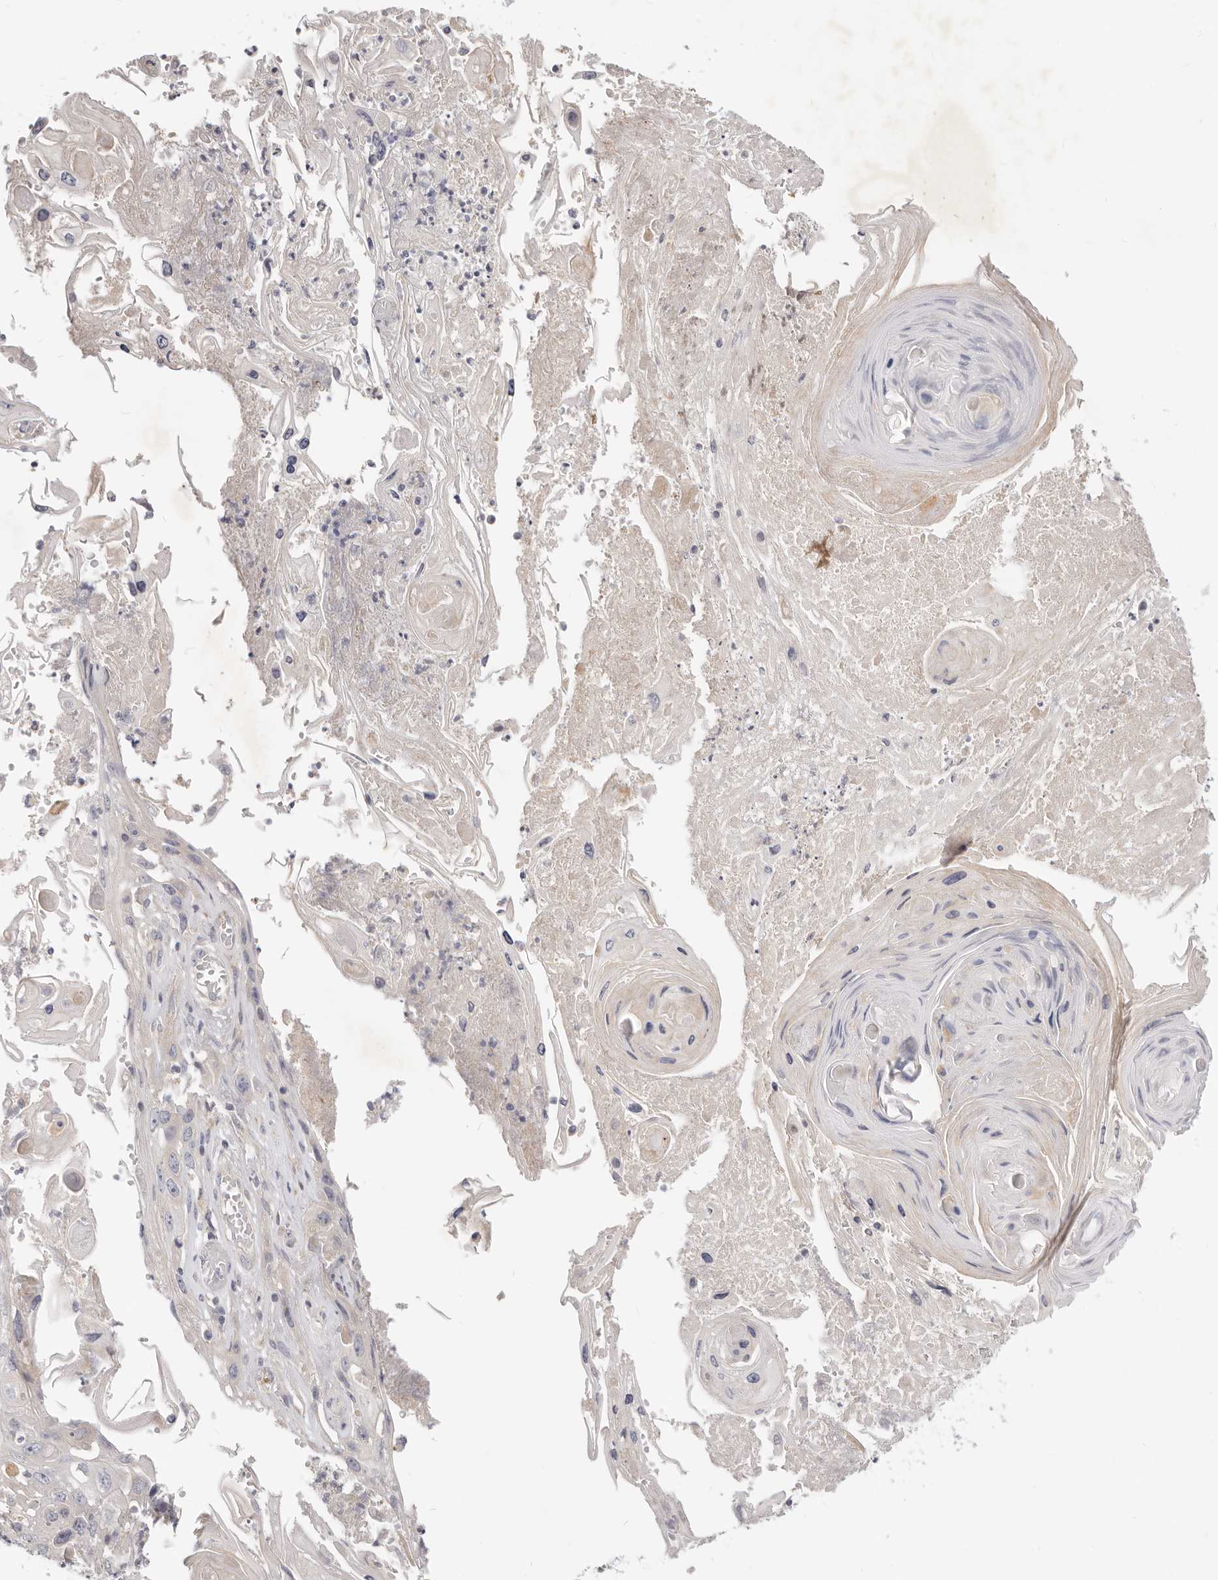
{"staining": {"intensity": "negative", "quantity": "none", "location": "none"}, "tissue": "skin cancer", "cell_type": "Tumor cells", "image_type": "cancer", "snomed": [{"axis": "morphology", "description": "Squamous cell carcinoma, NOS"}, {"axis": "topography", "description": "Skin"}], "caption": "Tumor cells are negative for brown protein staining in skin cancer.", "gene": "TFB2M", "patient": {"sex": "male", "age": 55}}